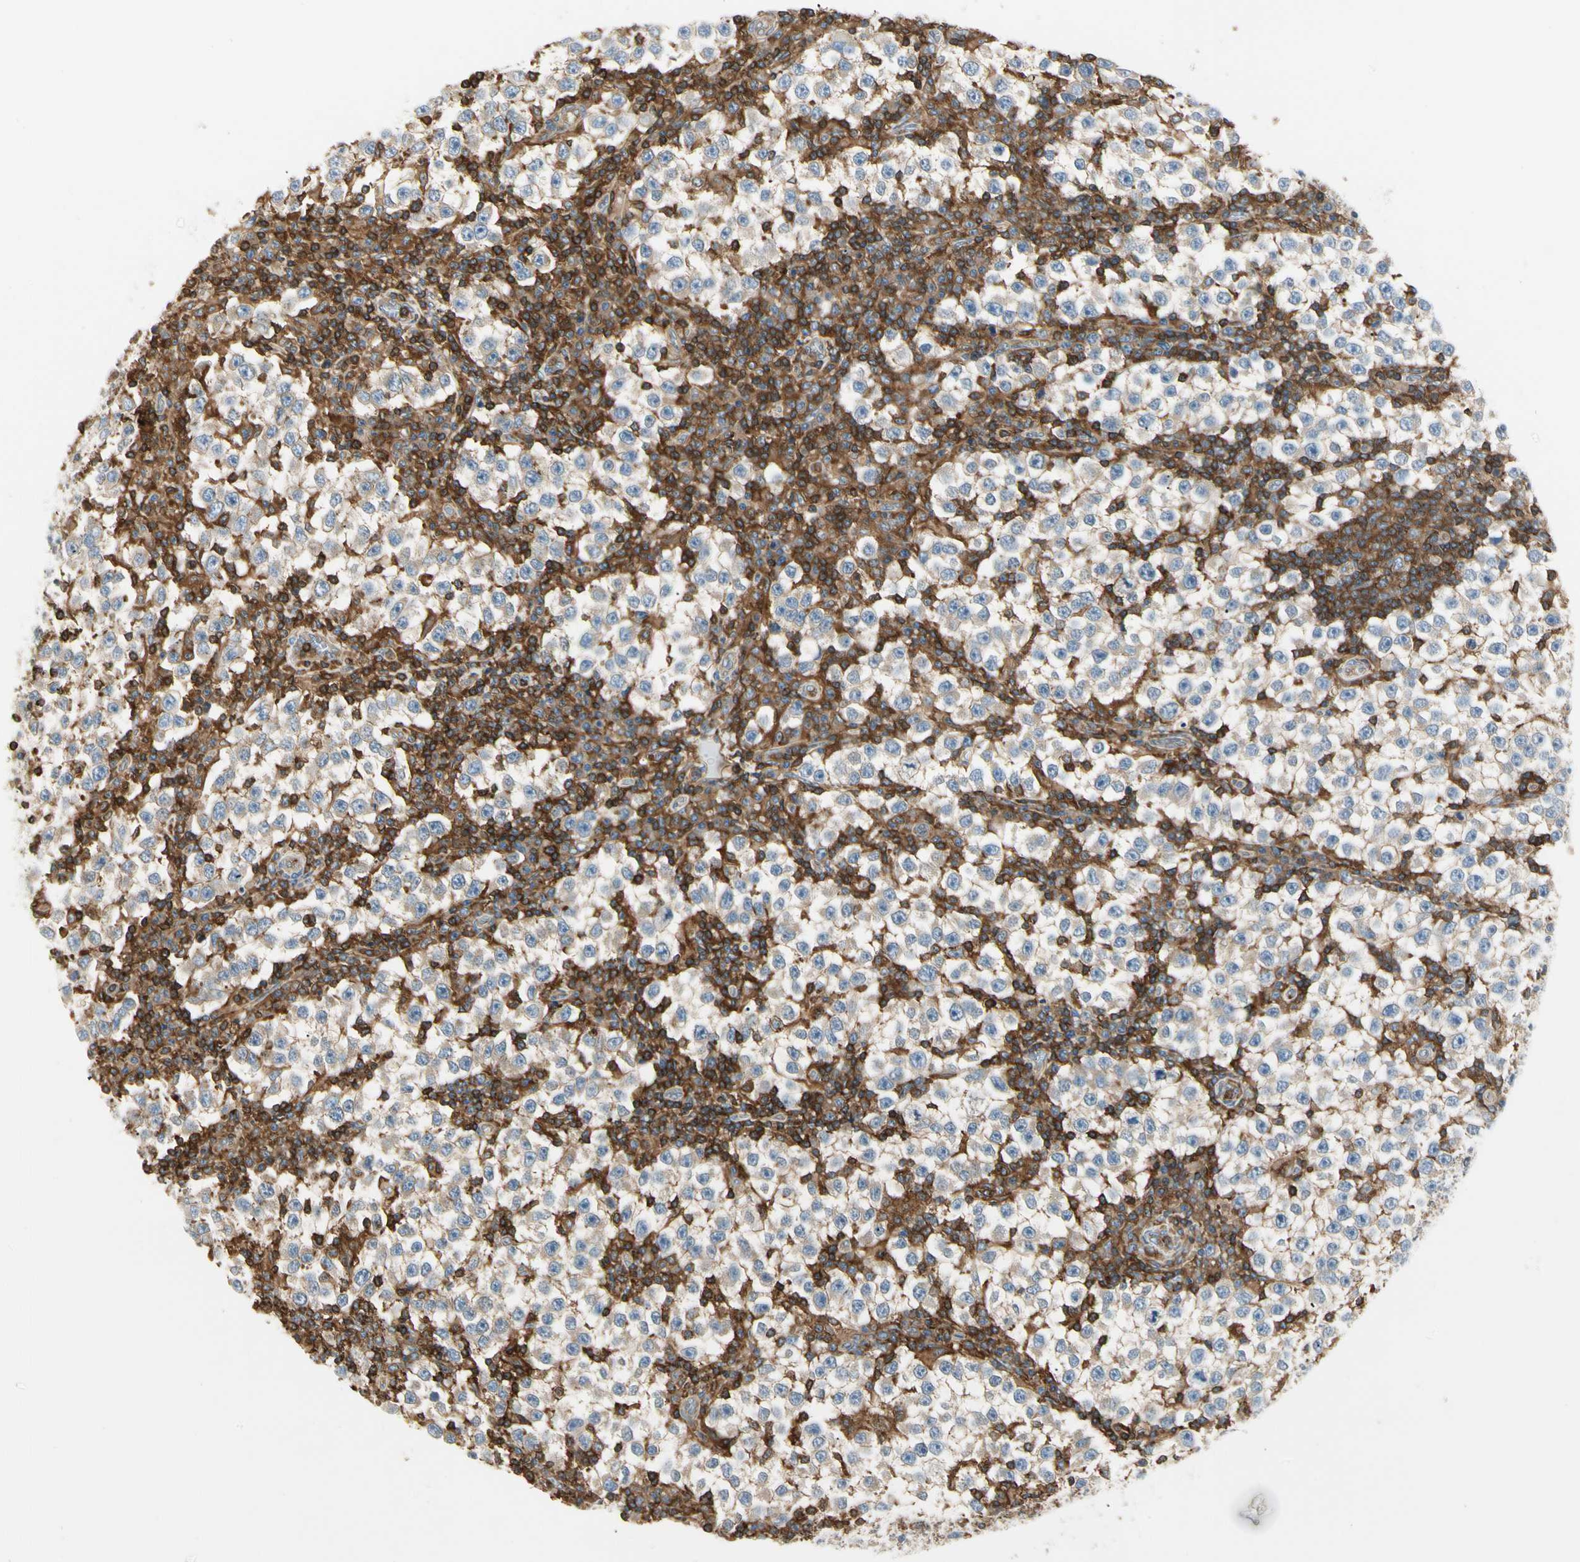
{"staining": {"intensity": "weak", "quantity": "<25%", "location": "cytoplasmic/membranous"}, "tissue": "testis cancer", "cell_type": "Tumor cells", "image_type": "cancer", "snomed": [{"axis": "morphology", "description": "Seminoma, NOS"}, {"axis": "topography", "description": "Testis"}], "caption": "Immunohistochemistry micrograph of human seminoma (testis) stained for a protein (brown), which displays no staining in tumor cells. (DAB IHC with hematoxylin counter stain).", "gene": "CAPZA2", "patient": {"sex": "male", "age": 65}}